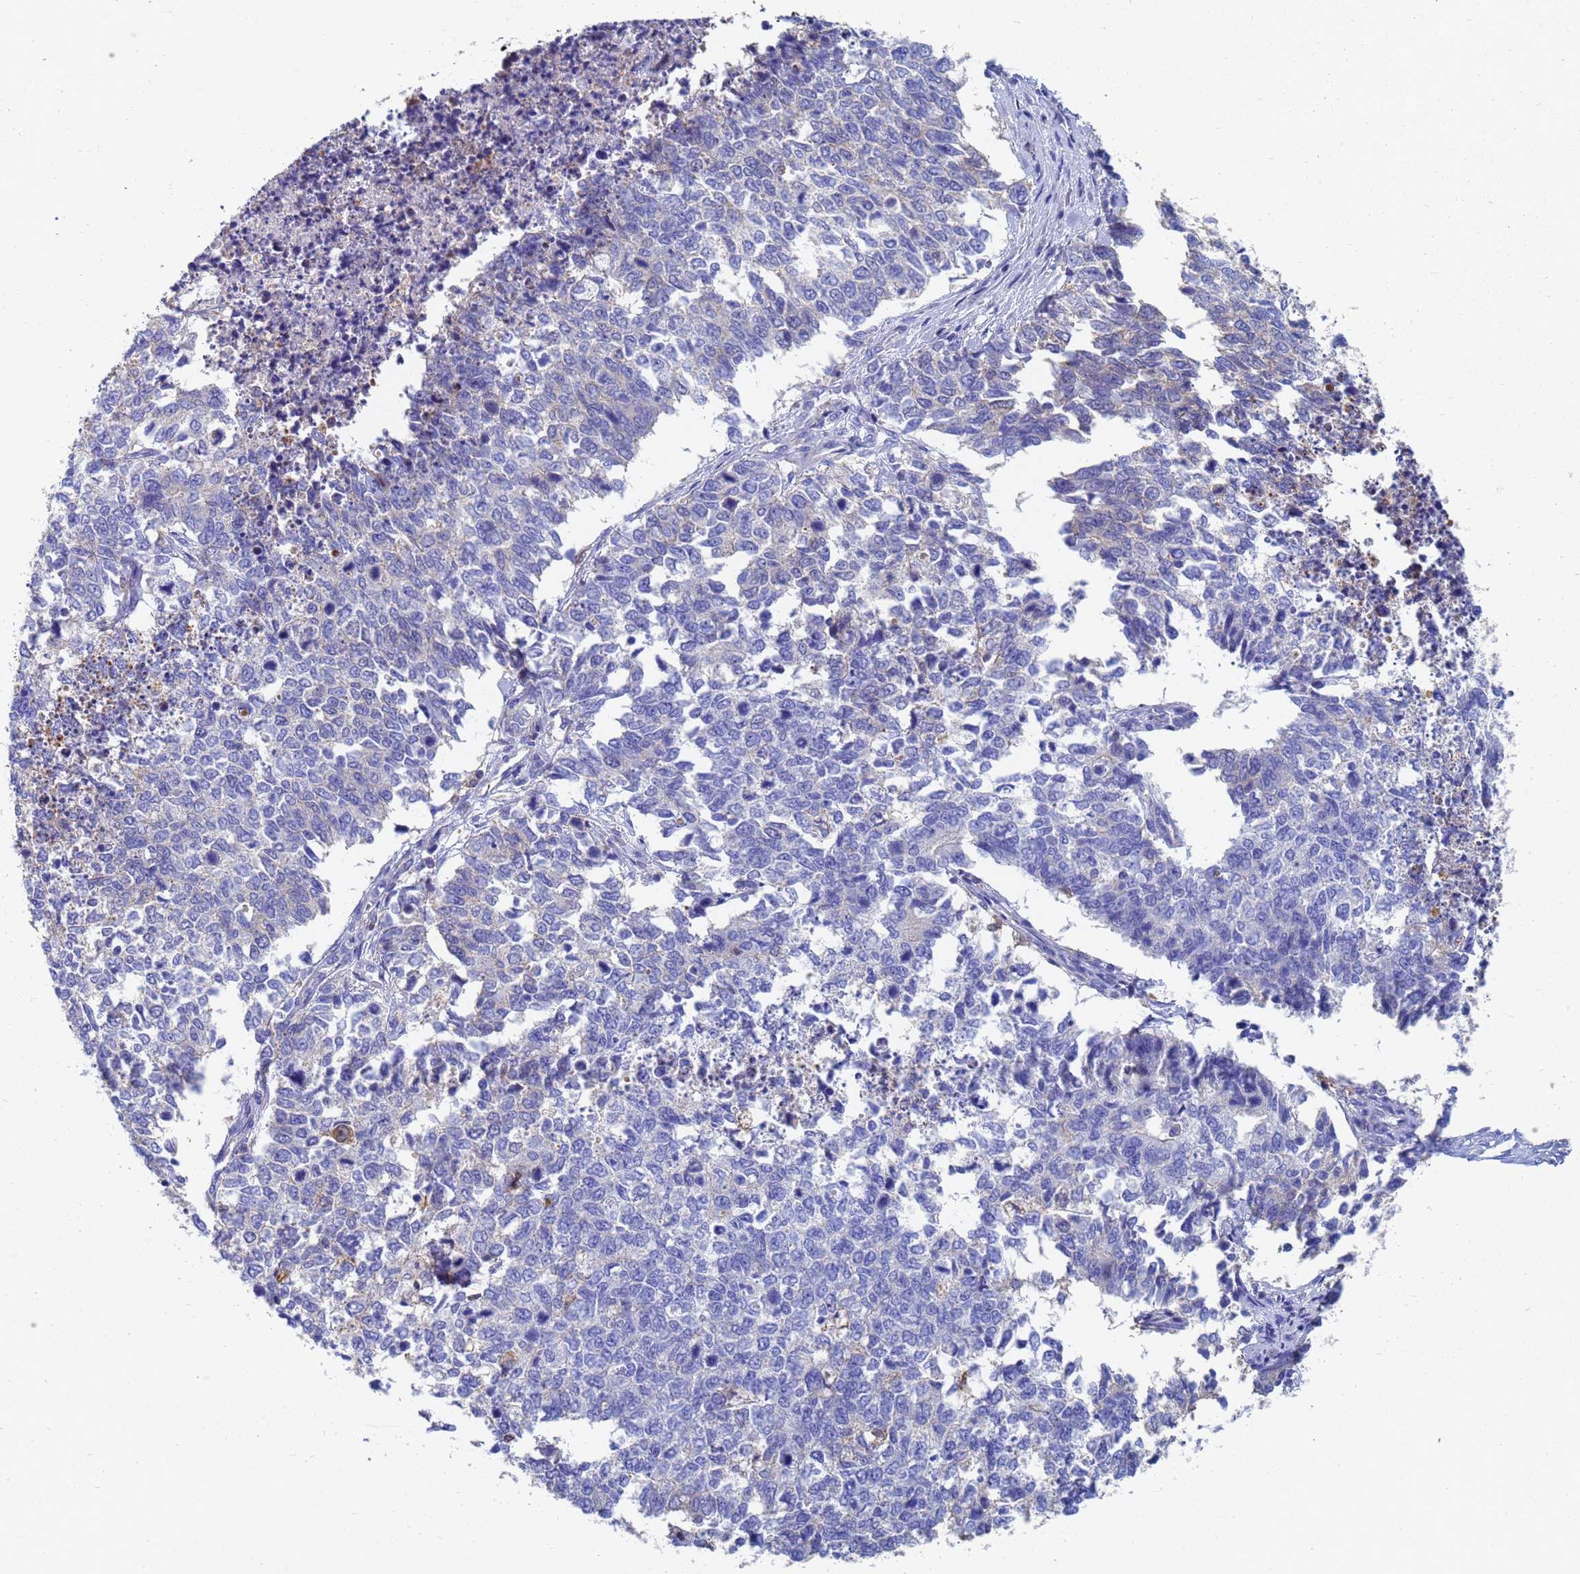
{"staining": {"intensity": "negative", "quantity": "none", "location": "none"}, "tissue": "cervical cancer", "cell_type": "Tumor cells", "image_type": "cancer", "snomed": [{"axis": "morphology", "description": "Squamous cell carcinoma, NOS"}, {"axis": "topography", "description": "Cervix"}], "caption": "IHC micrograph of neoplastic tissue: cervical cancer (squamous cell carcinoma) stained with DAB (3,3'-diaminobenzidine) reveals no significant protein expression in tumor cells.", "gene": "GCHFR", "patient": {"sex": "female", "age": 63}}